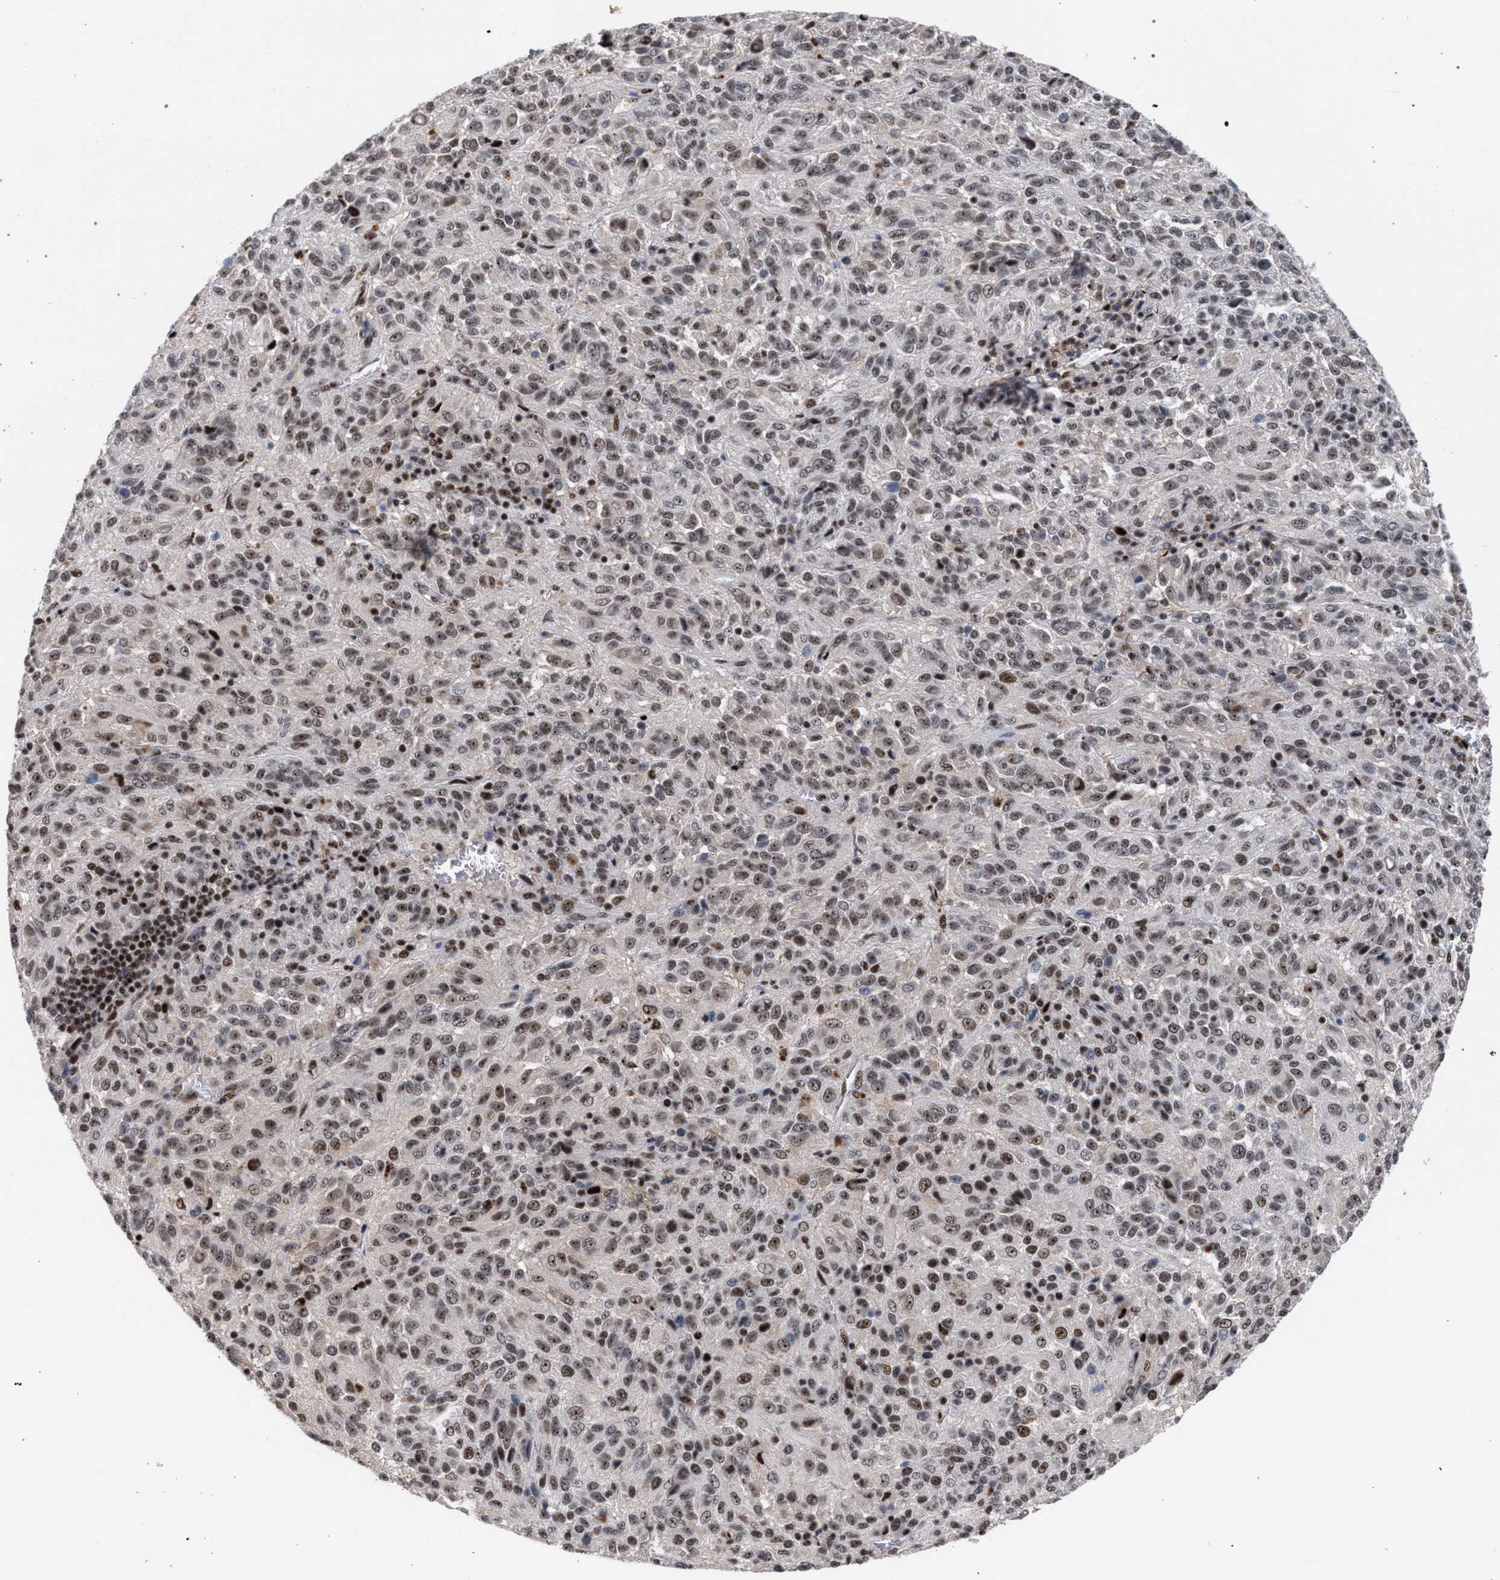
{"staining": {"intensity": "moderate", "quantity": ">75%", "location": "nuclear"}, "tissue": "melanoma", "cell_type": "Tumor cells", "image_type": "cancer", "snomed": [{"axis": "morphology", "description": "Malignant melanoma, Metastatic site"}, {"axis": "topography", "description": "Lung"}], "caption": "Moderate nuclear protein staining is identified in approximately >75% of tumor cells in malignant melanoma (metastatic site).", "gene": "SCAF4", "patient": {"sex": "male", "age": 64}}